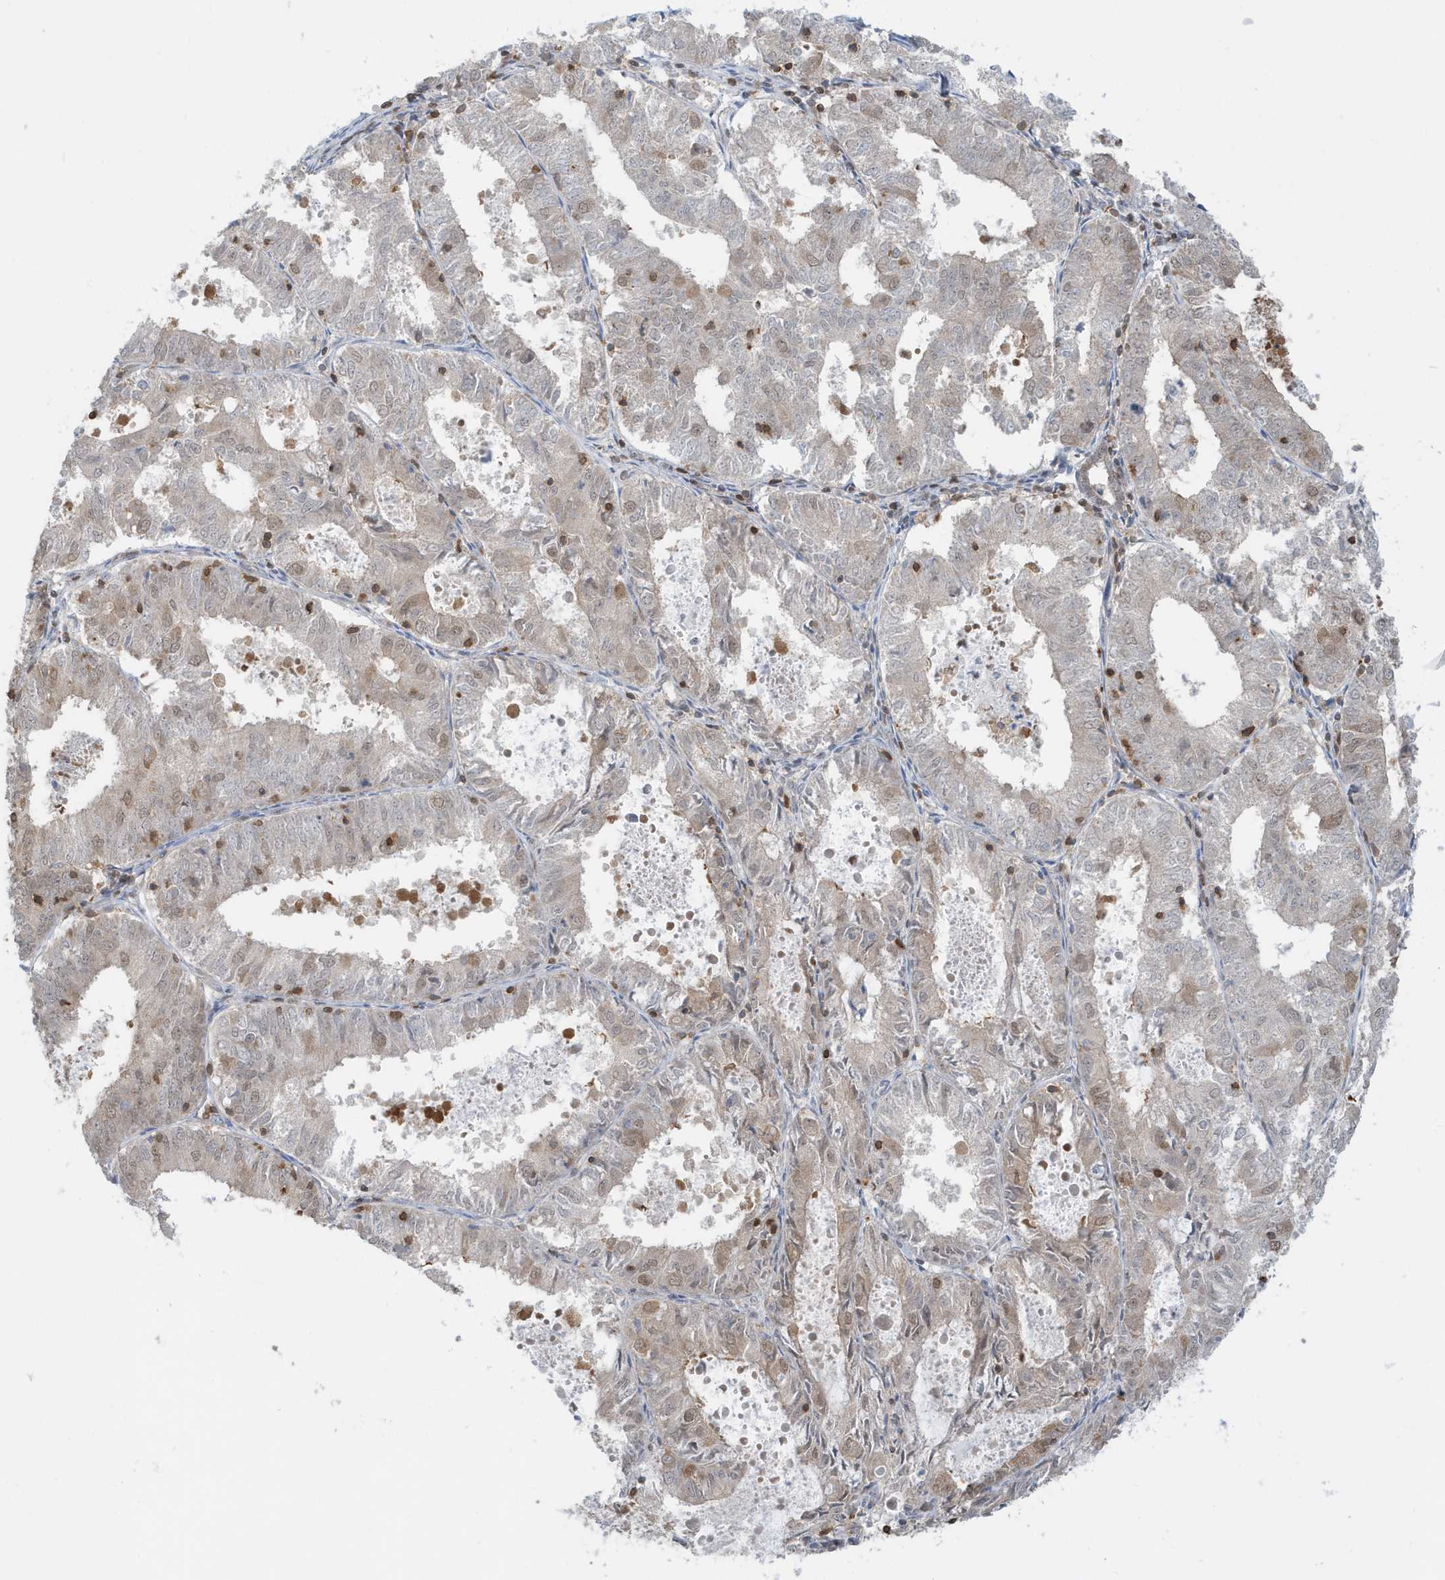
{"staining": {"intensity": "moderate", "quantity": "<25%", "location": "cytoplasmic/membranous"}, "tissue": "endometrial cancer", "cell_type": "Tumor cells", "image_type": "cancer", "snomed": [{"axis": "morphology", "description": "Adenocarcinoma, NOS"}, {"axis": "topography", "description": "Endometrium"}], "caption": "An immunohistochemistry (IHC) histopathology image of tumor tissue is shown. Protein staining in brown highlights moderate cytoplasmic/membranous positivity in endometrial adenocarcinoma within tumor cells.", "gene": "OGA", "patient": {"sex": "female", "age": 57}}